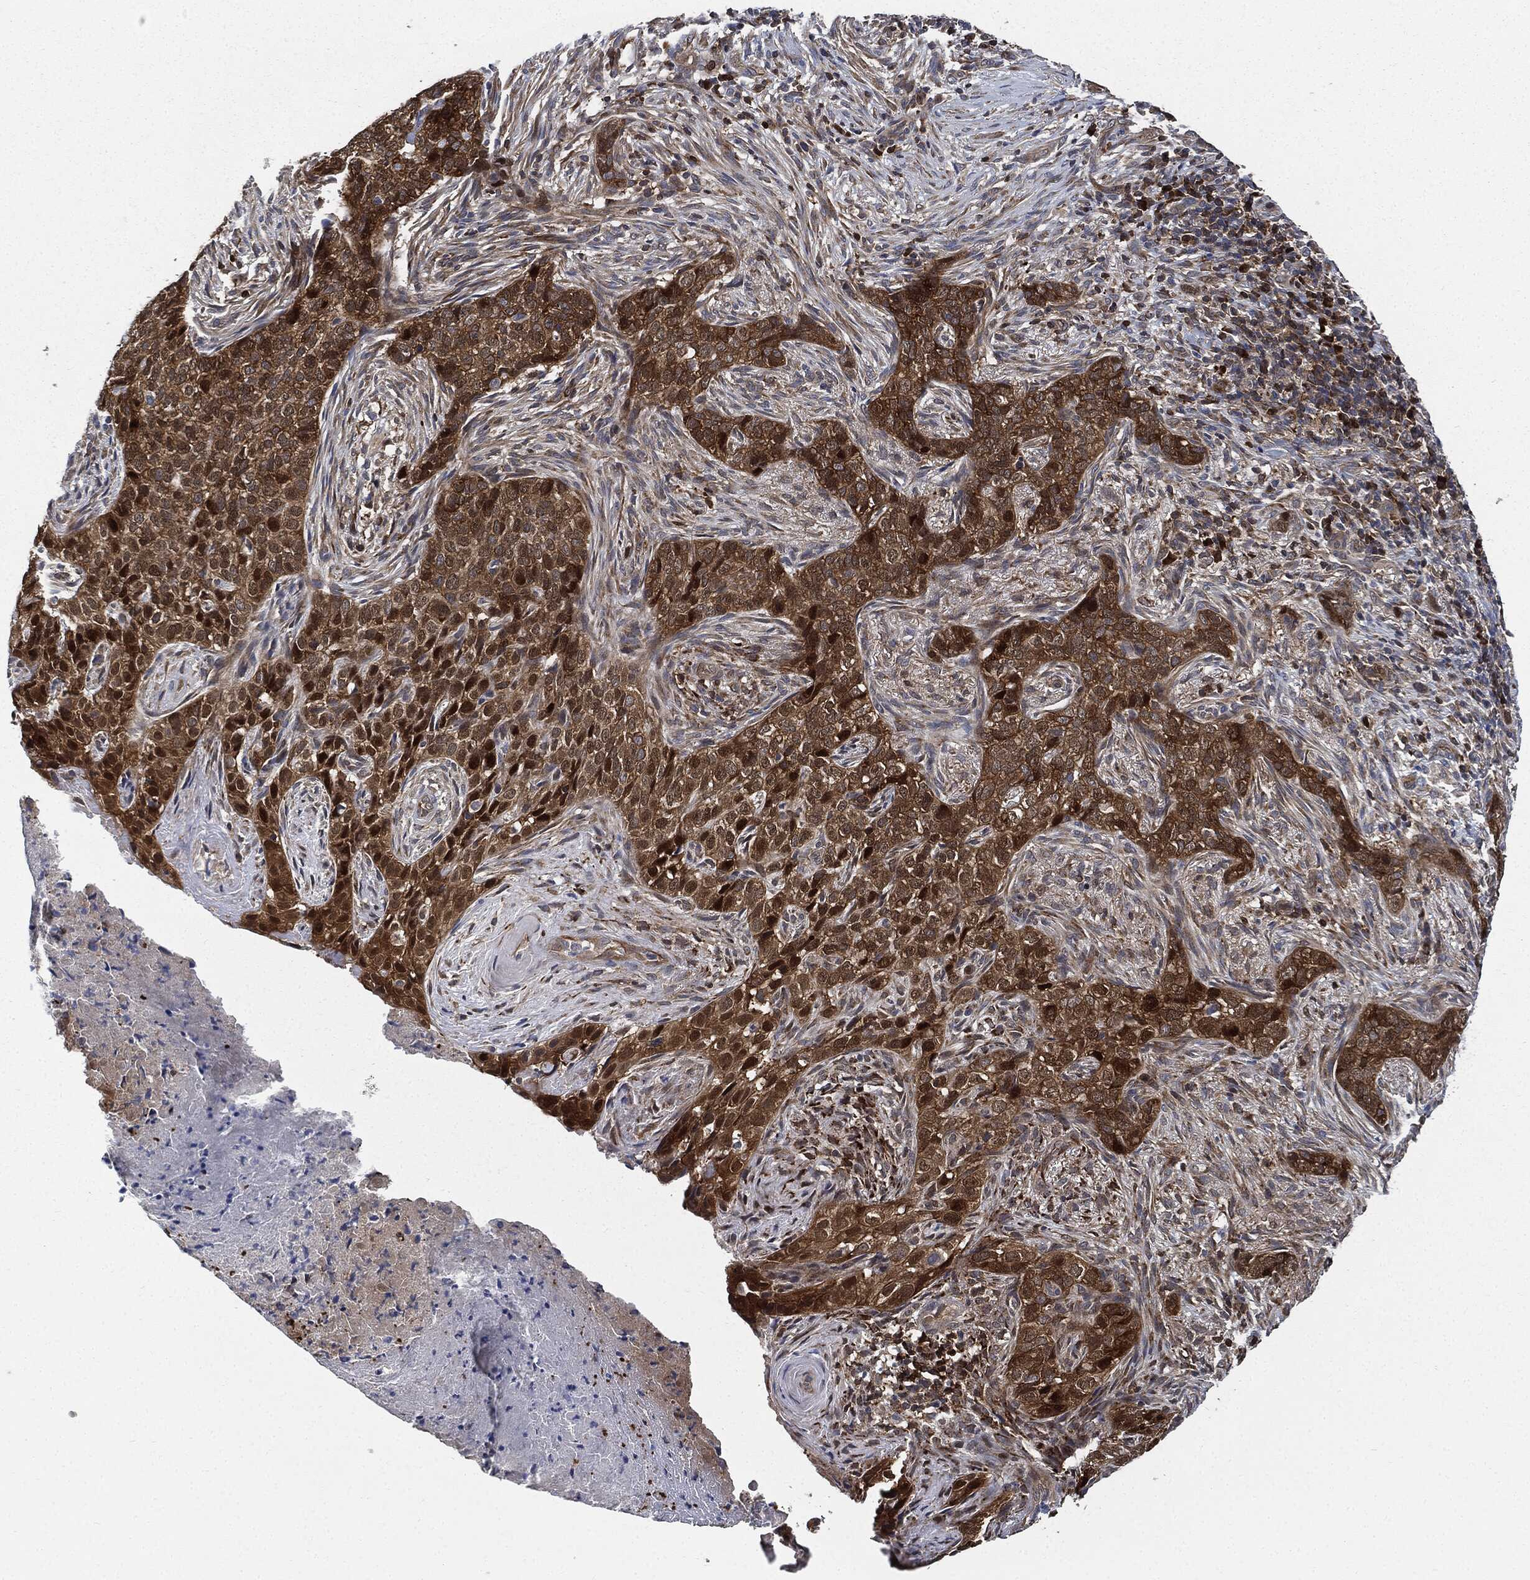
{"staining": {"intensity": "strong", "quantity": "25%-75%", "location": "cytoplasmic/membranous"}, "tissue": "skin cancer", "cell_type": "Tumor cells", "image_type": "cancer", "snomed": [{"axis": "morphology", "description": "Squamous cell carcinoma, NOS"}, {"axis": "topography", "description": "Skin"}], "caption": "Strong cytoplasmic/membranous protein positivity is appreciated in about 25%-75% of tumor cells in skin cancer.", "gene": "PRDX2", "patient": {"sex": "male", "age": 88}}